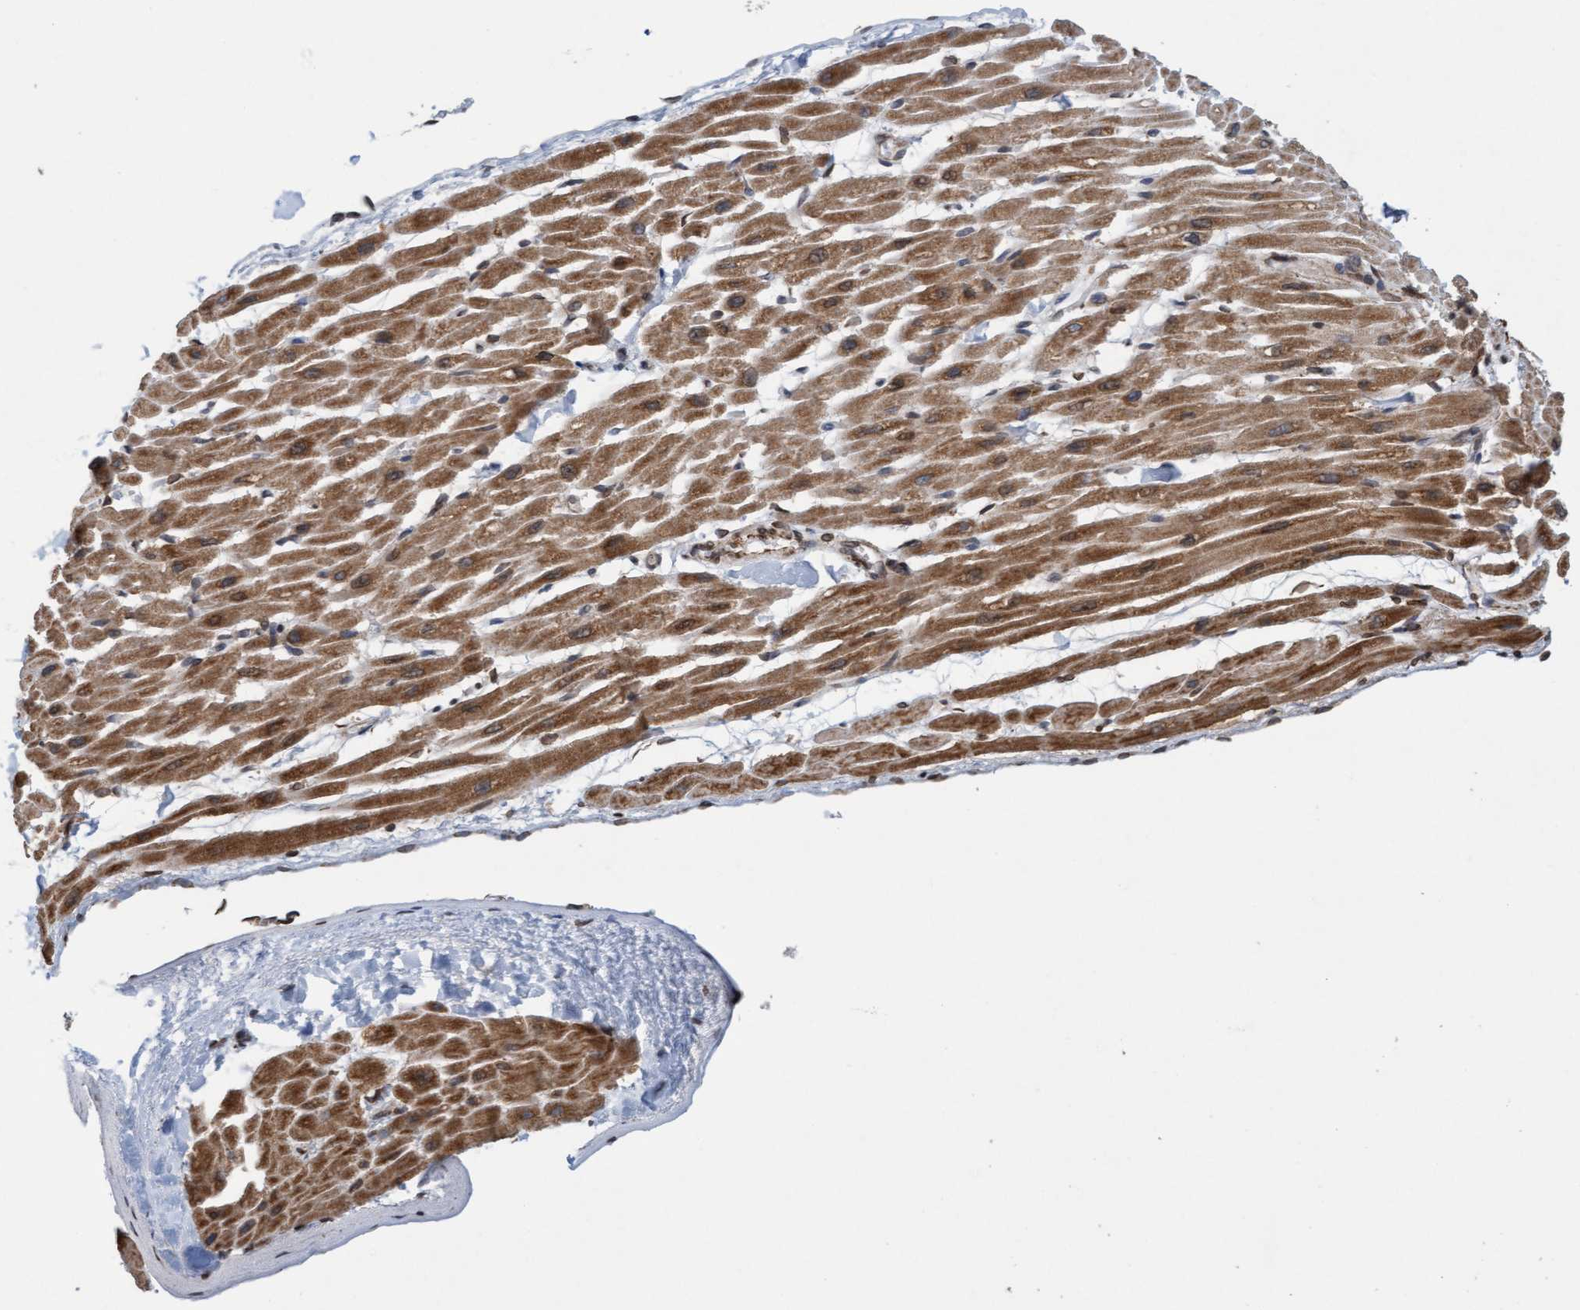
{"staining": {"intensity": "strong", "quantity": ">75%", "location": "cytoplasmic/membranous"}, "tissue": "heart muscle", "cell_type": "Cardiomyocytes", "image_type": "normal", "snomed": [{"axis": "morphology", "description": "Normal tissue, NOS"}, {"axis": "topography", "description": "Heart"}], "caption": "Immunohistochemical staining of normal heart muscle reveals high levels of strong cytoplasmic/membranous positivity in approximately >75% of cardiomyocytes.", "gene": "MRPS23", "patient": {"sex": "male", "age": 45}}